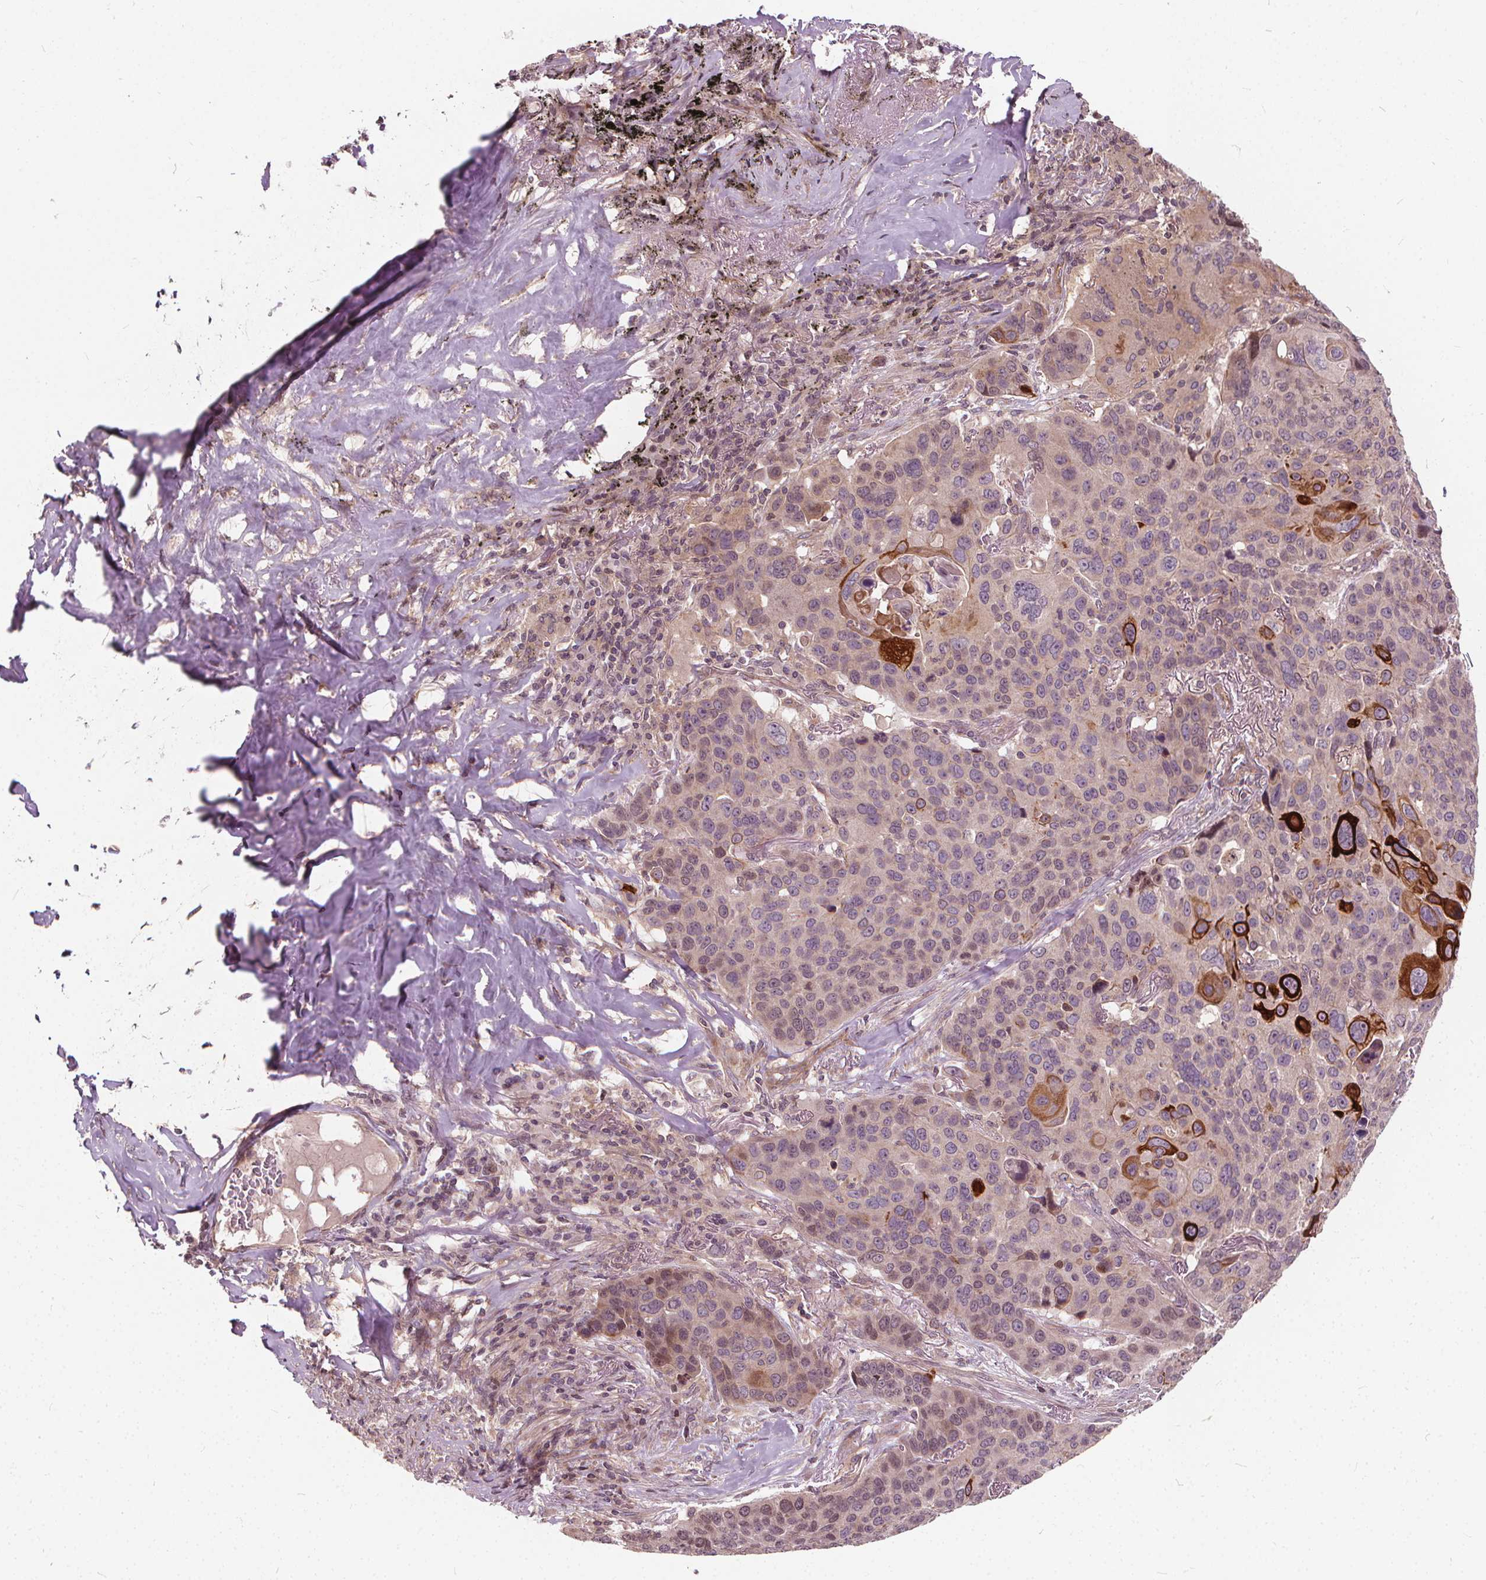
{"staining": {"intensity": "negative", "quantity": "none", "location": "none"}, "tissue": "lung cancer", "cell_type": "Tumor cells", "image_type": "cancer", "snomed": [{"axis": "morphology", "description": "Squamous cell carcinoma, NOS"}, {"axis": "topography", "description": "Lung"}], "caption": "Tumor cells show no significant protein positivity in squamous cell carcinoma (lung). (DAB immunohistochemistry (IHC) visualized using brightfield microscopy, high magnification).", "gene": "INPP5E", "patient": {"sex": "male", "age": 68}}